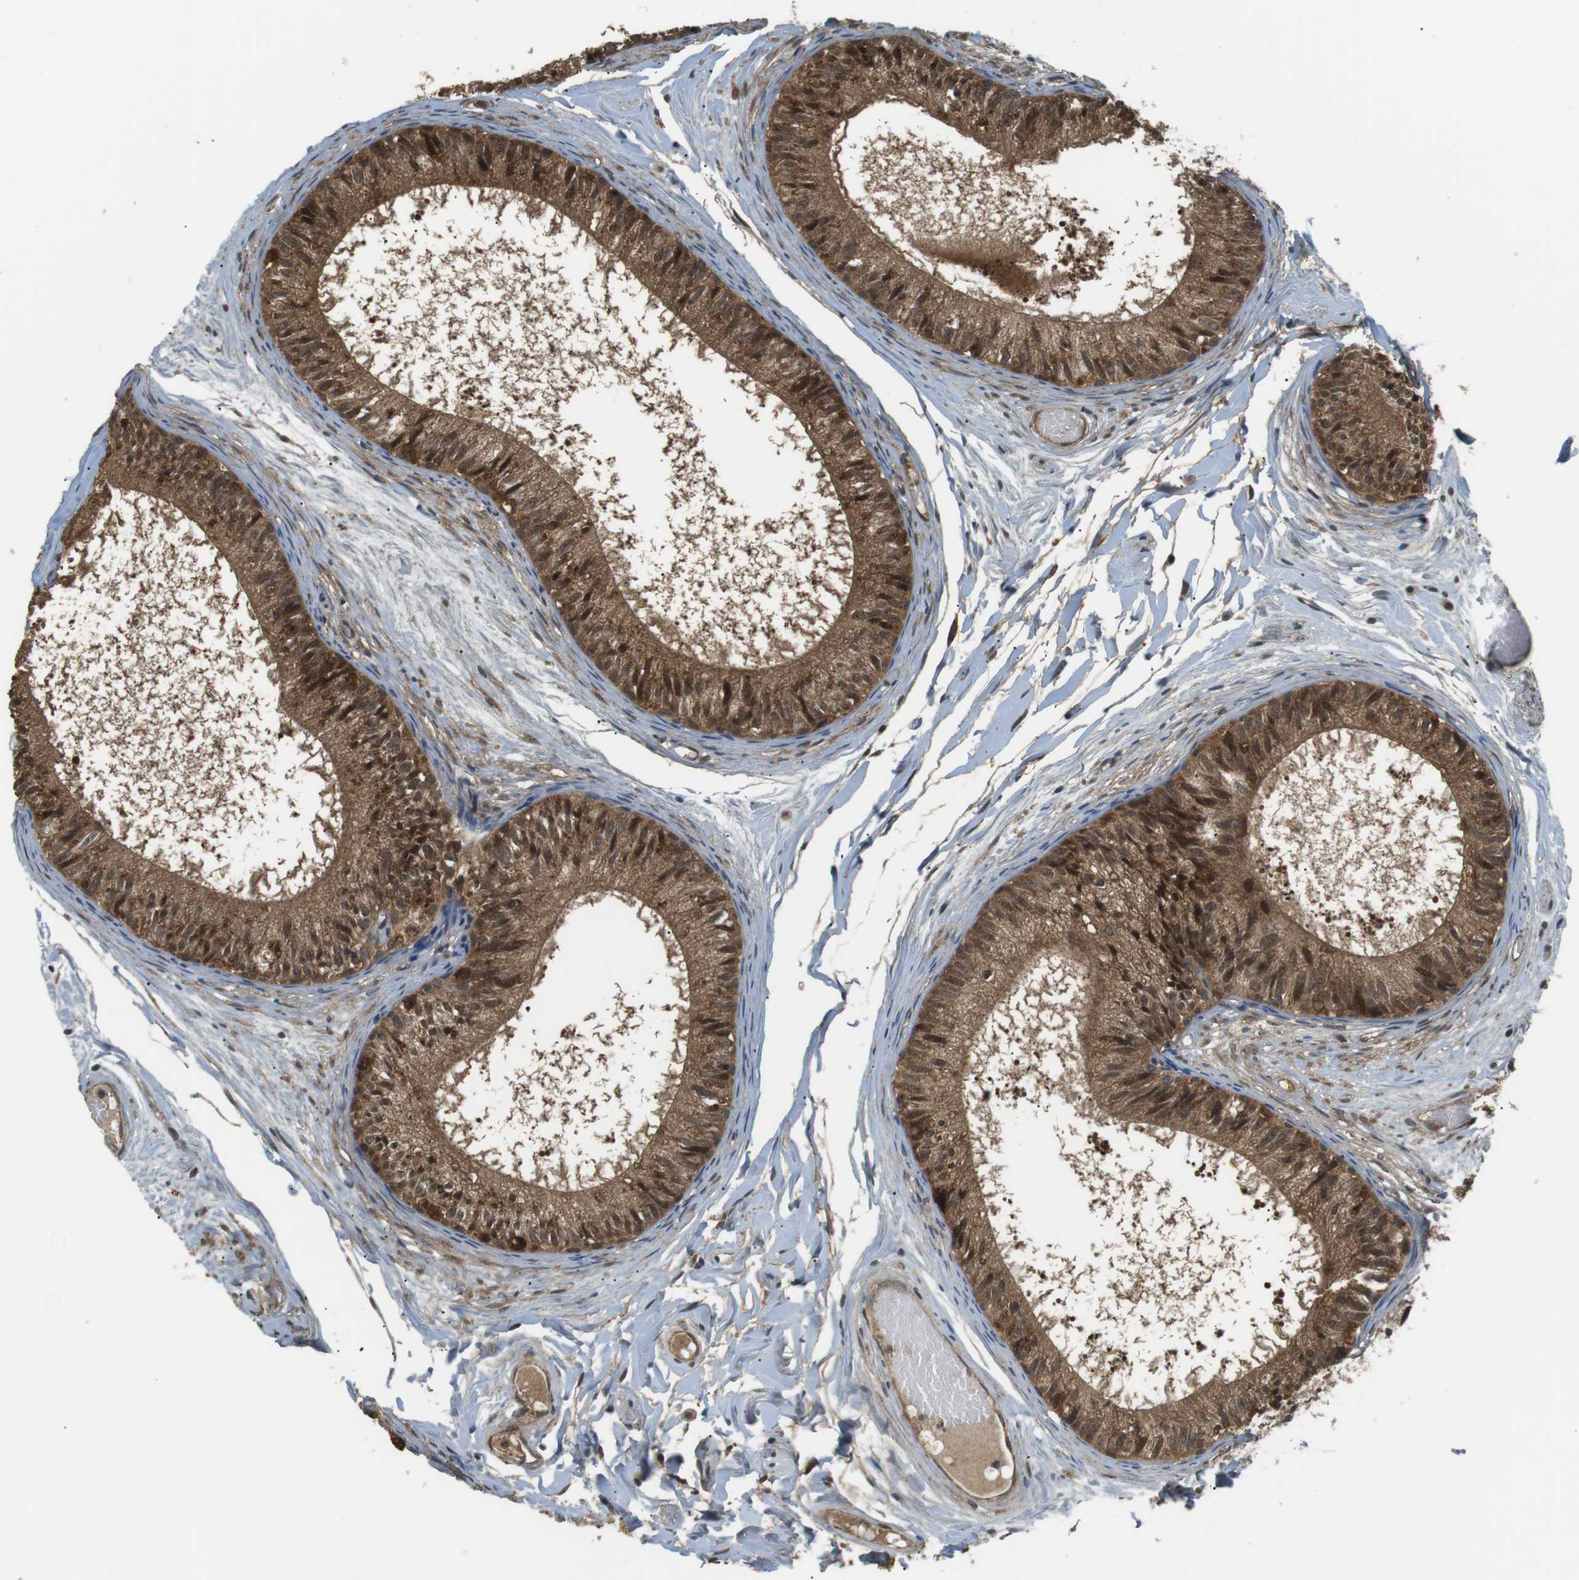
{"staining": {"intensity": "moderate", "quantity": ">75%", "location": "cytoplasmic/membranous"}, "tissue": "epididymis", "cell_type": "Glandular cells", "image_type": "normal", "snomed": [{"axis": "morphology", "description": "Normal tissue, NOS"}, {"axis": "topography", "description": "Epididymis"}], "caption": "The micrograph displays staining of unremarkable epididymis, revealing moderate cytoplasmic/membranous protein expression (brown color) within glandular cells. (DAB IHC, brown staining for protein, blue staining for nuclei).", "gene": "BACE1", "patient": {"sex": "male", "age": 46}}